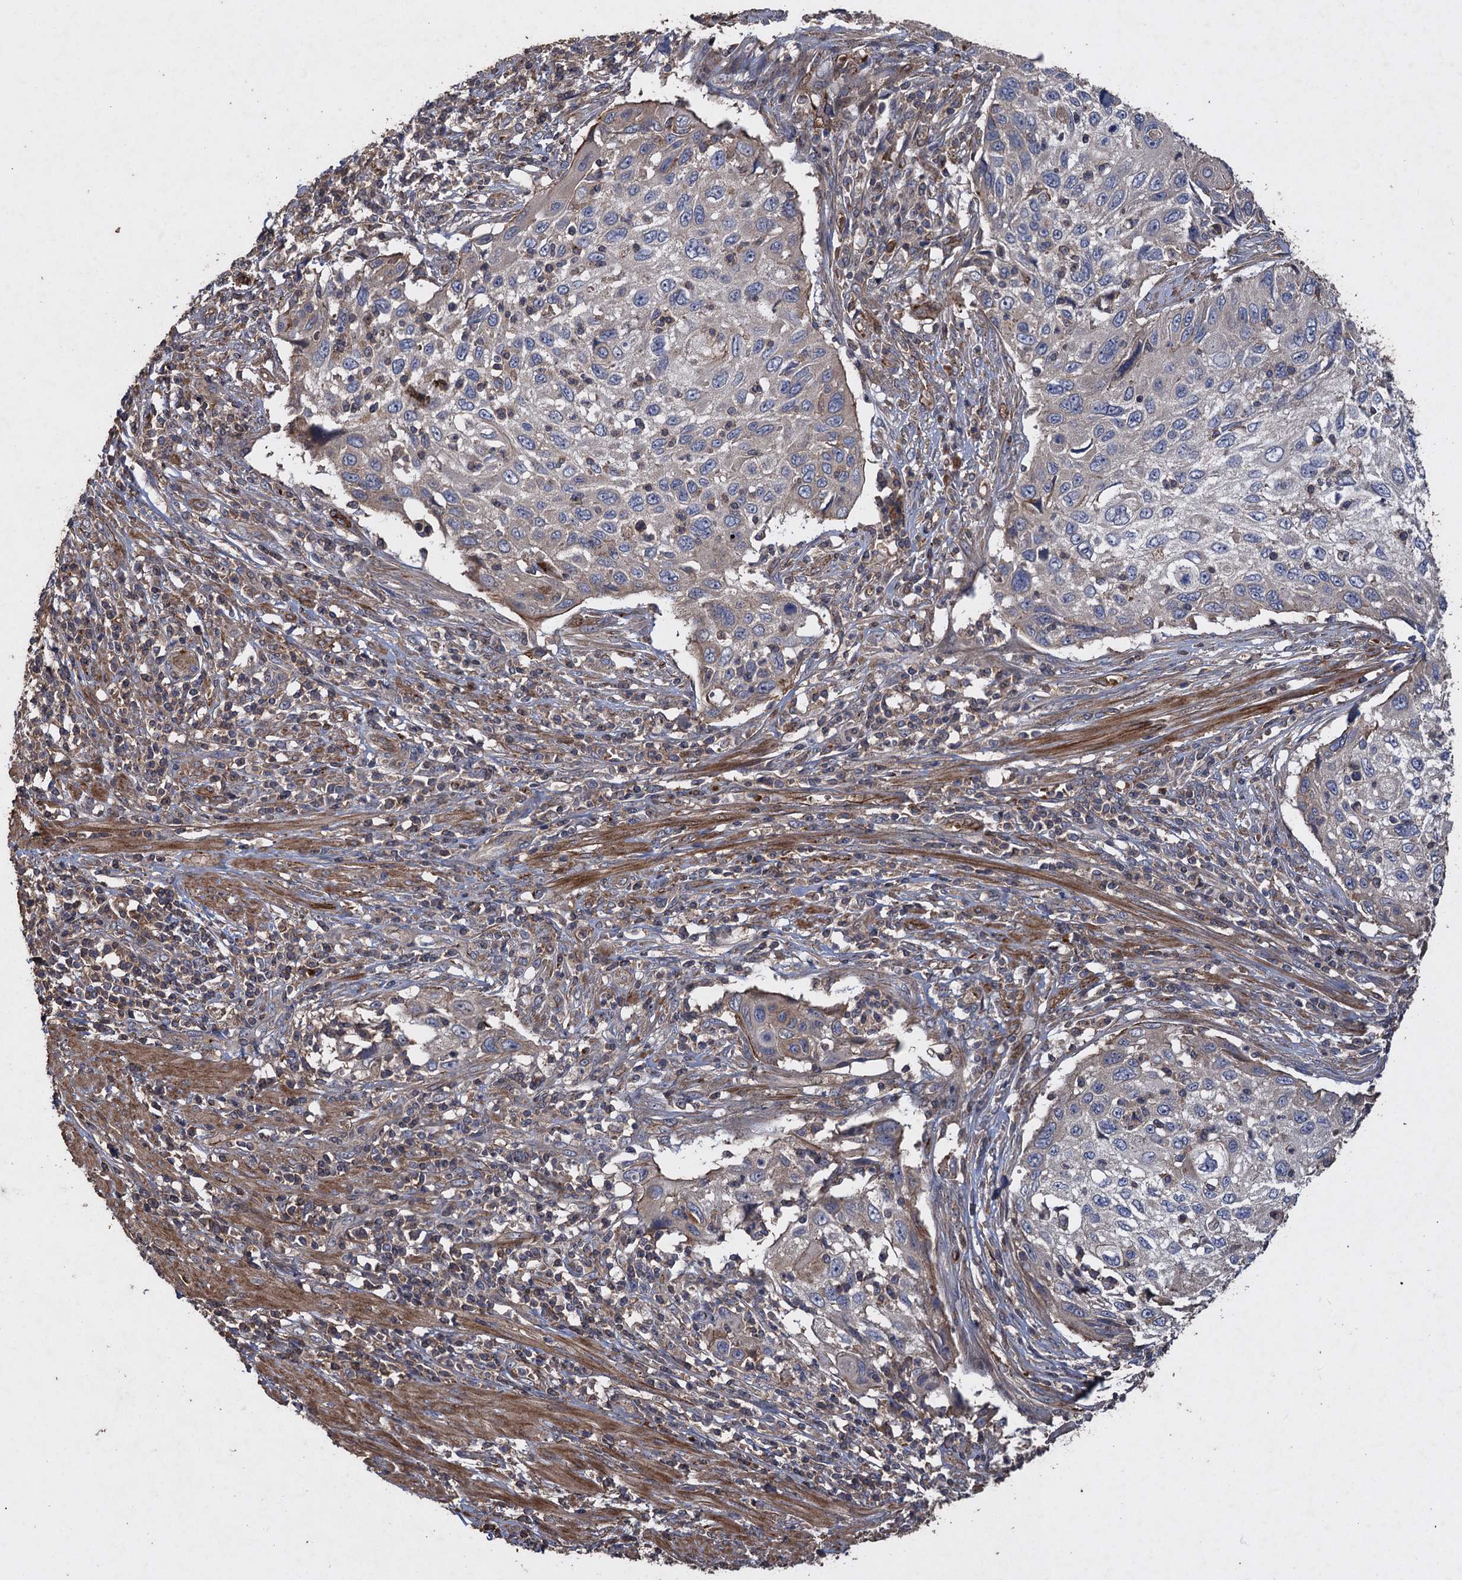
{"staining": {"intensity": "negative", "quantity": "none", "location": "none"}, "tissue": "cervical cancer", "cell_type": "Tumor cells", "image_type": "cancer", "snomed": [{"axis": "morphology", "description": "Squamous cell carcinoma, NOS"}, {"axis": "topography", "description": "Cervix"}], "caption": "Tumor cells are negative for protein expression in human cervical cancer (squamous cell carcinoma). (DAB immunohistochemistry (IHC) with hematoxylin counter stain).", "gene": "TXNDC11", "patient": {"sex": "female", "age": 70}}